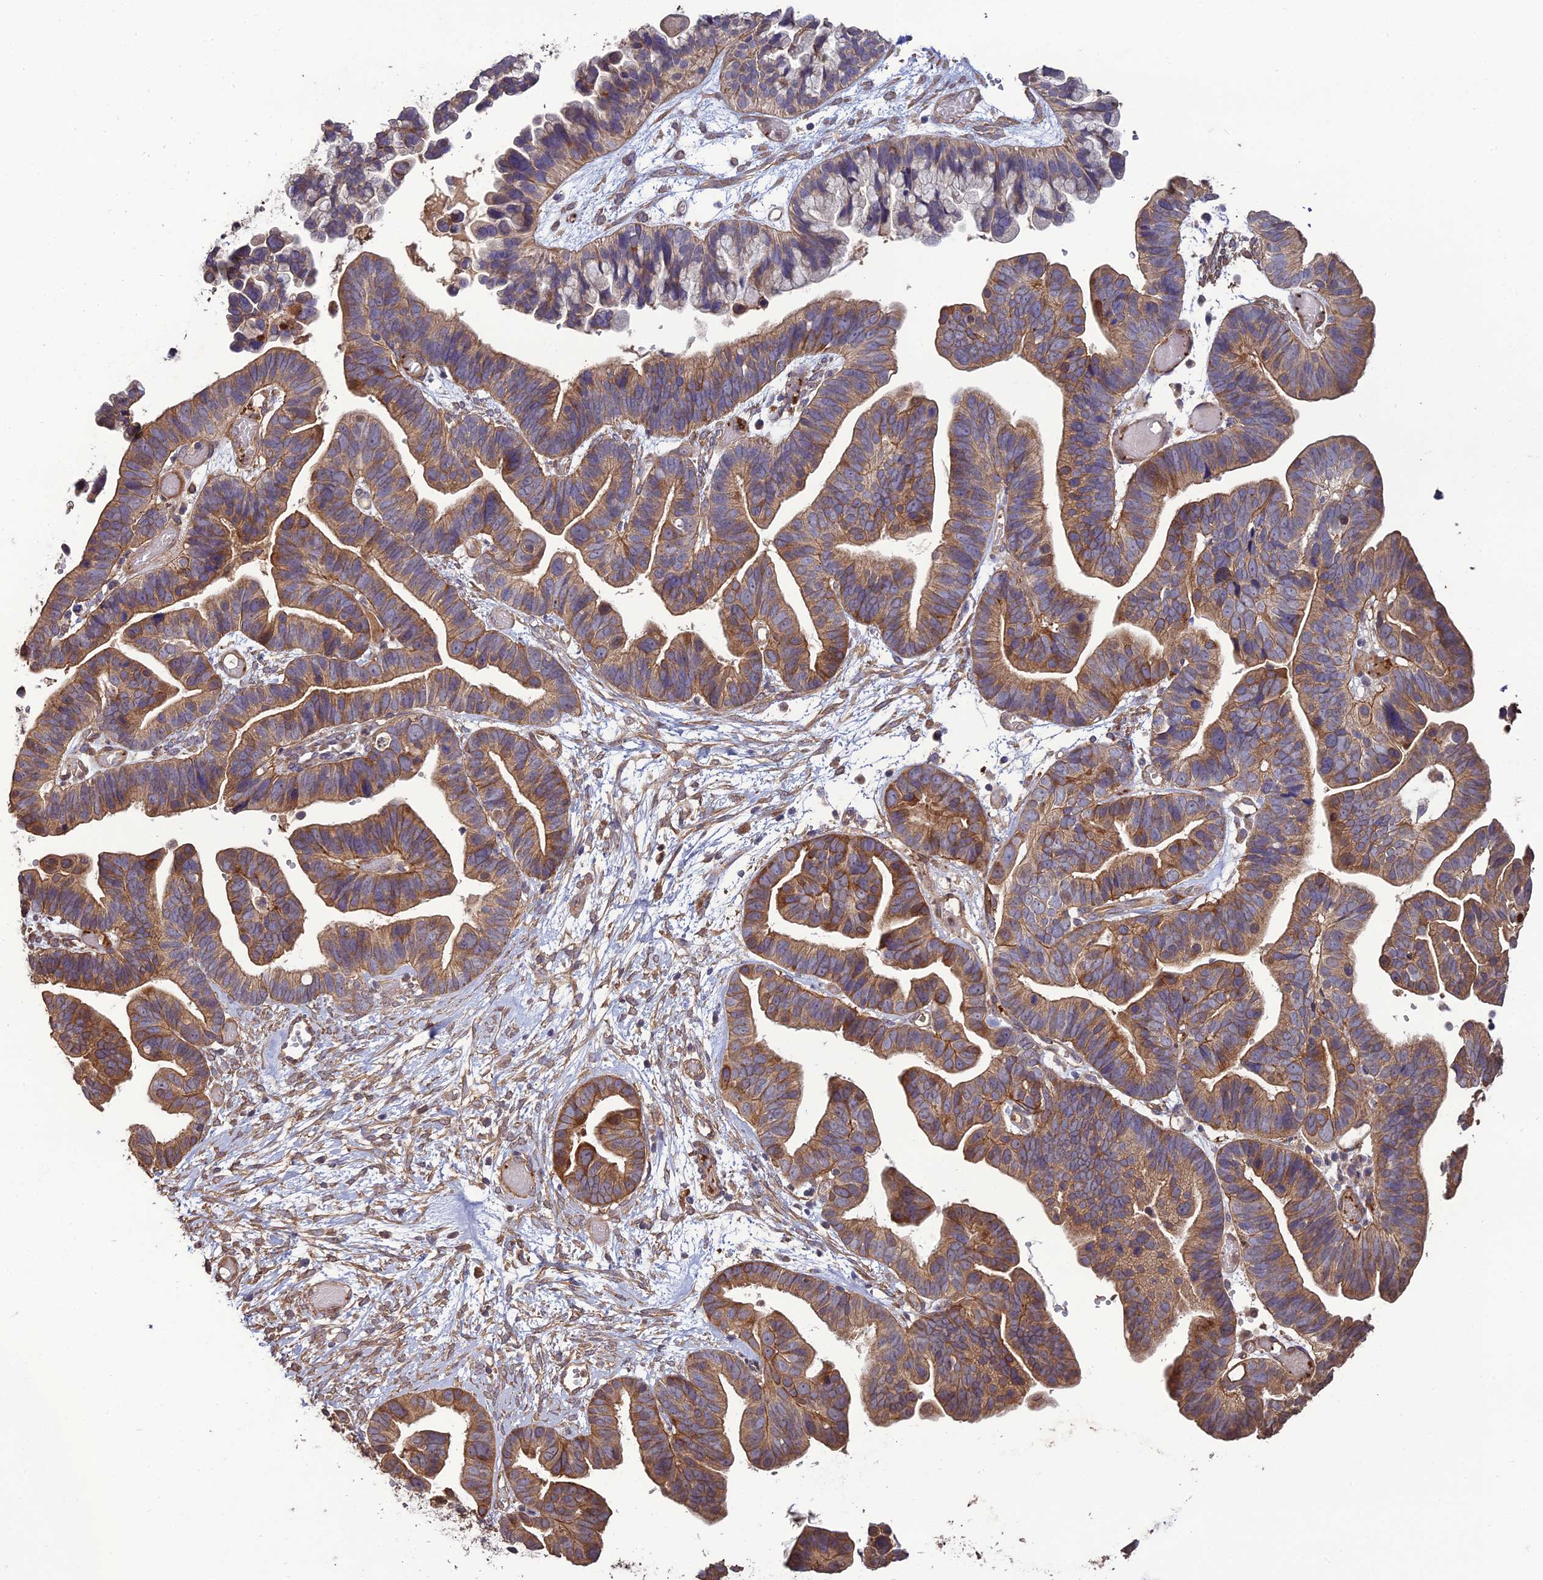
{"staining": {"intensity": "moderate", "quantity": ">75%", "location": "cytoplasmic/membranous"}, "tissue": "ovarian cancer", "cell_type": "Tumor cells", "image_type": "cancer", "snomed": [{"axis": "morphology", "description": "Cystadenocarcinoma, serous, NOS"}, {"axis": "topography", "description": "Ovary"}], "caption": "Protein expression analysis of serous cystadenocarcinoma (ovarian) demonstrates moderate cytoplasmic/membranous positivity in about >75% of tumor cells.", "gene": "ATP6V0A2", "patient": {"sex": "female", "age": 56}}